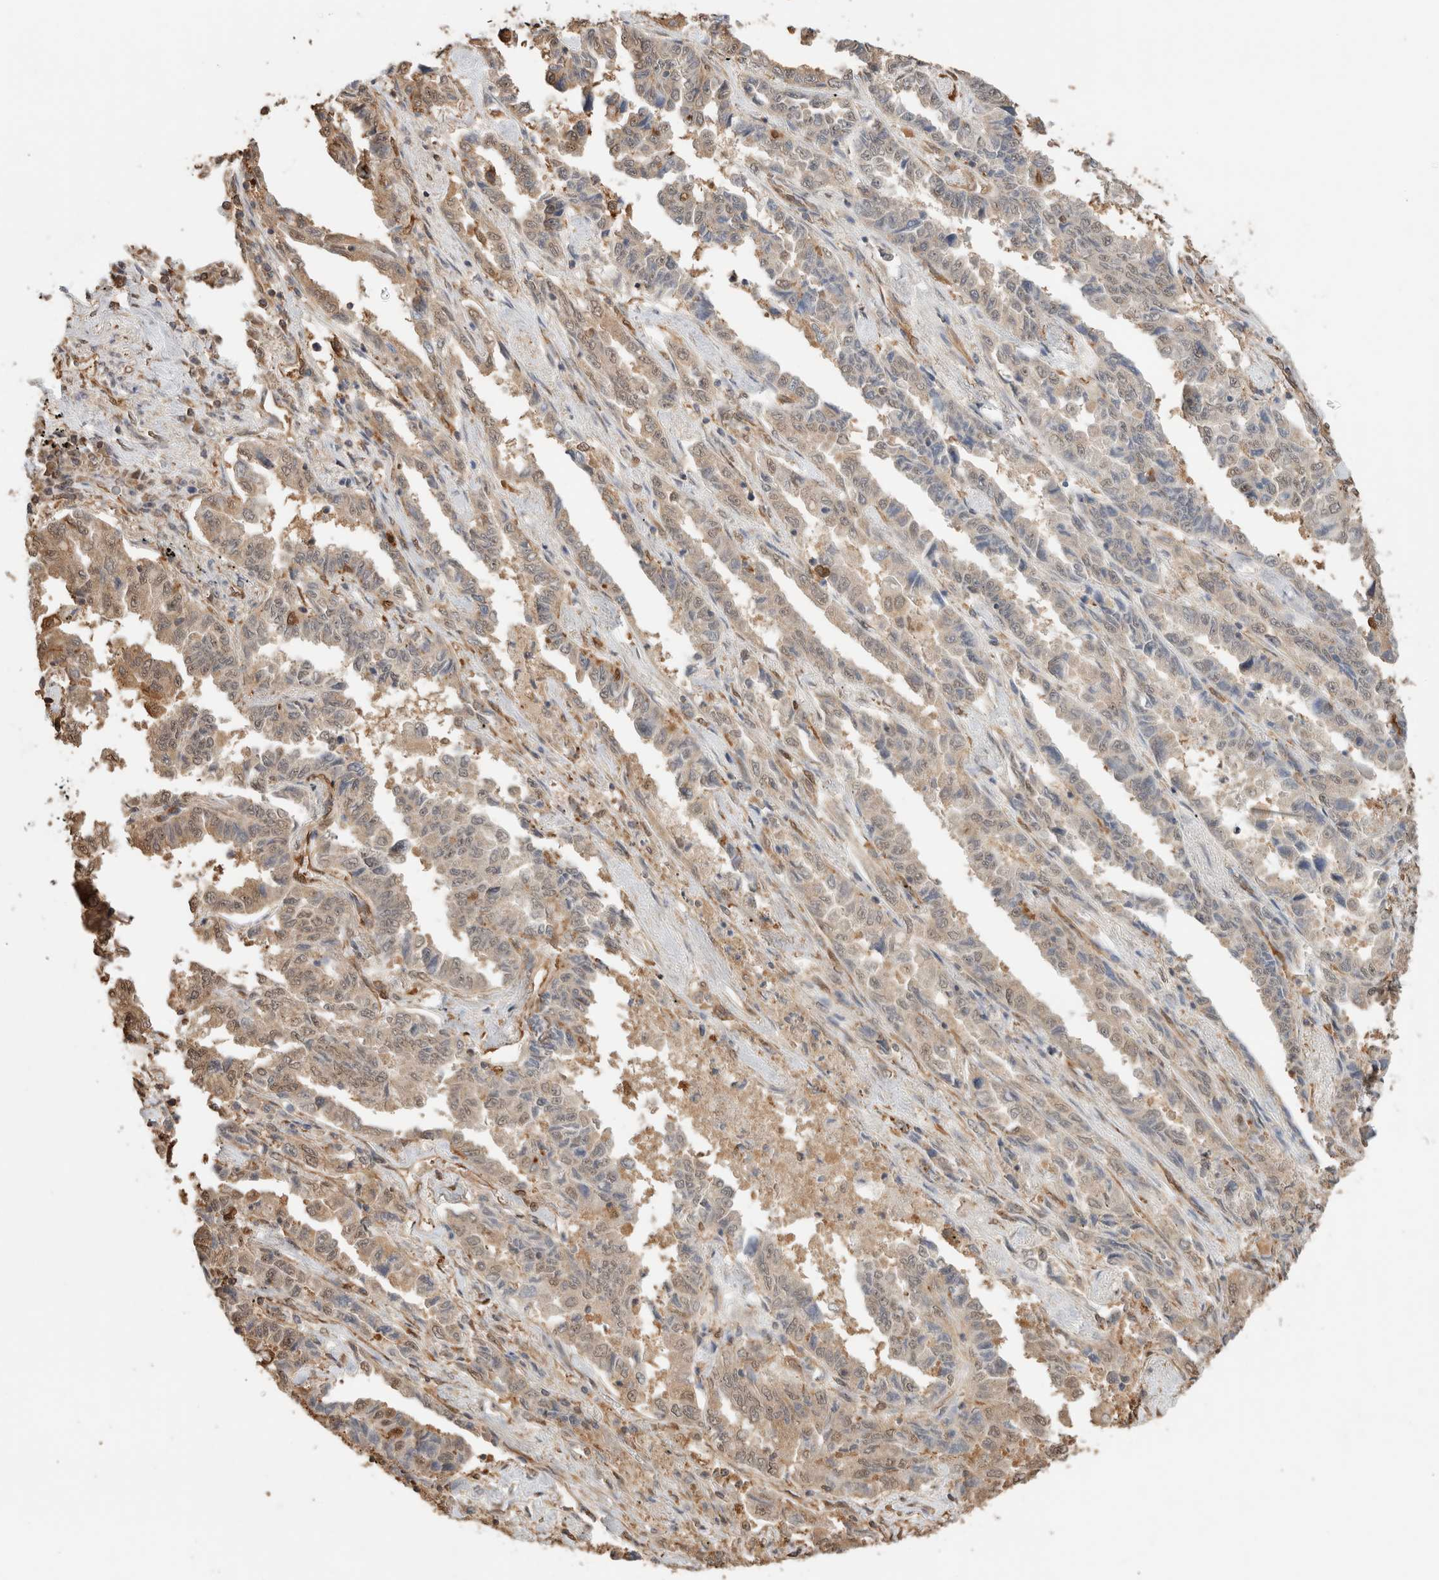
{"staining": {"intensity": "weak", "quantity": "25%-75%", "location": "nuclear"}, "tissue": "lung cancer", "cell_type": "Tumor cells", "image_type": "cancer", "snomed": [{"axis": "morphology", "description": "Adenocarcinoma, NOS"}, {"axis": "topography", "description": "Lung"}], "caption": "Lung cancer stained with a protein marker shows weak staining in tumor cells.", "gene": "YWHAH", "patient": {"sex": "female", "age": 51}}